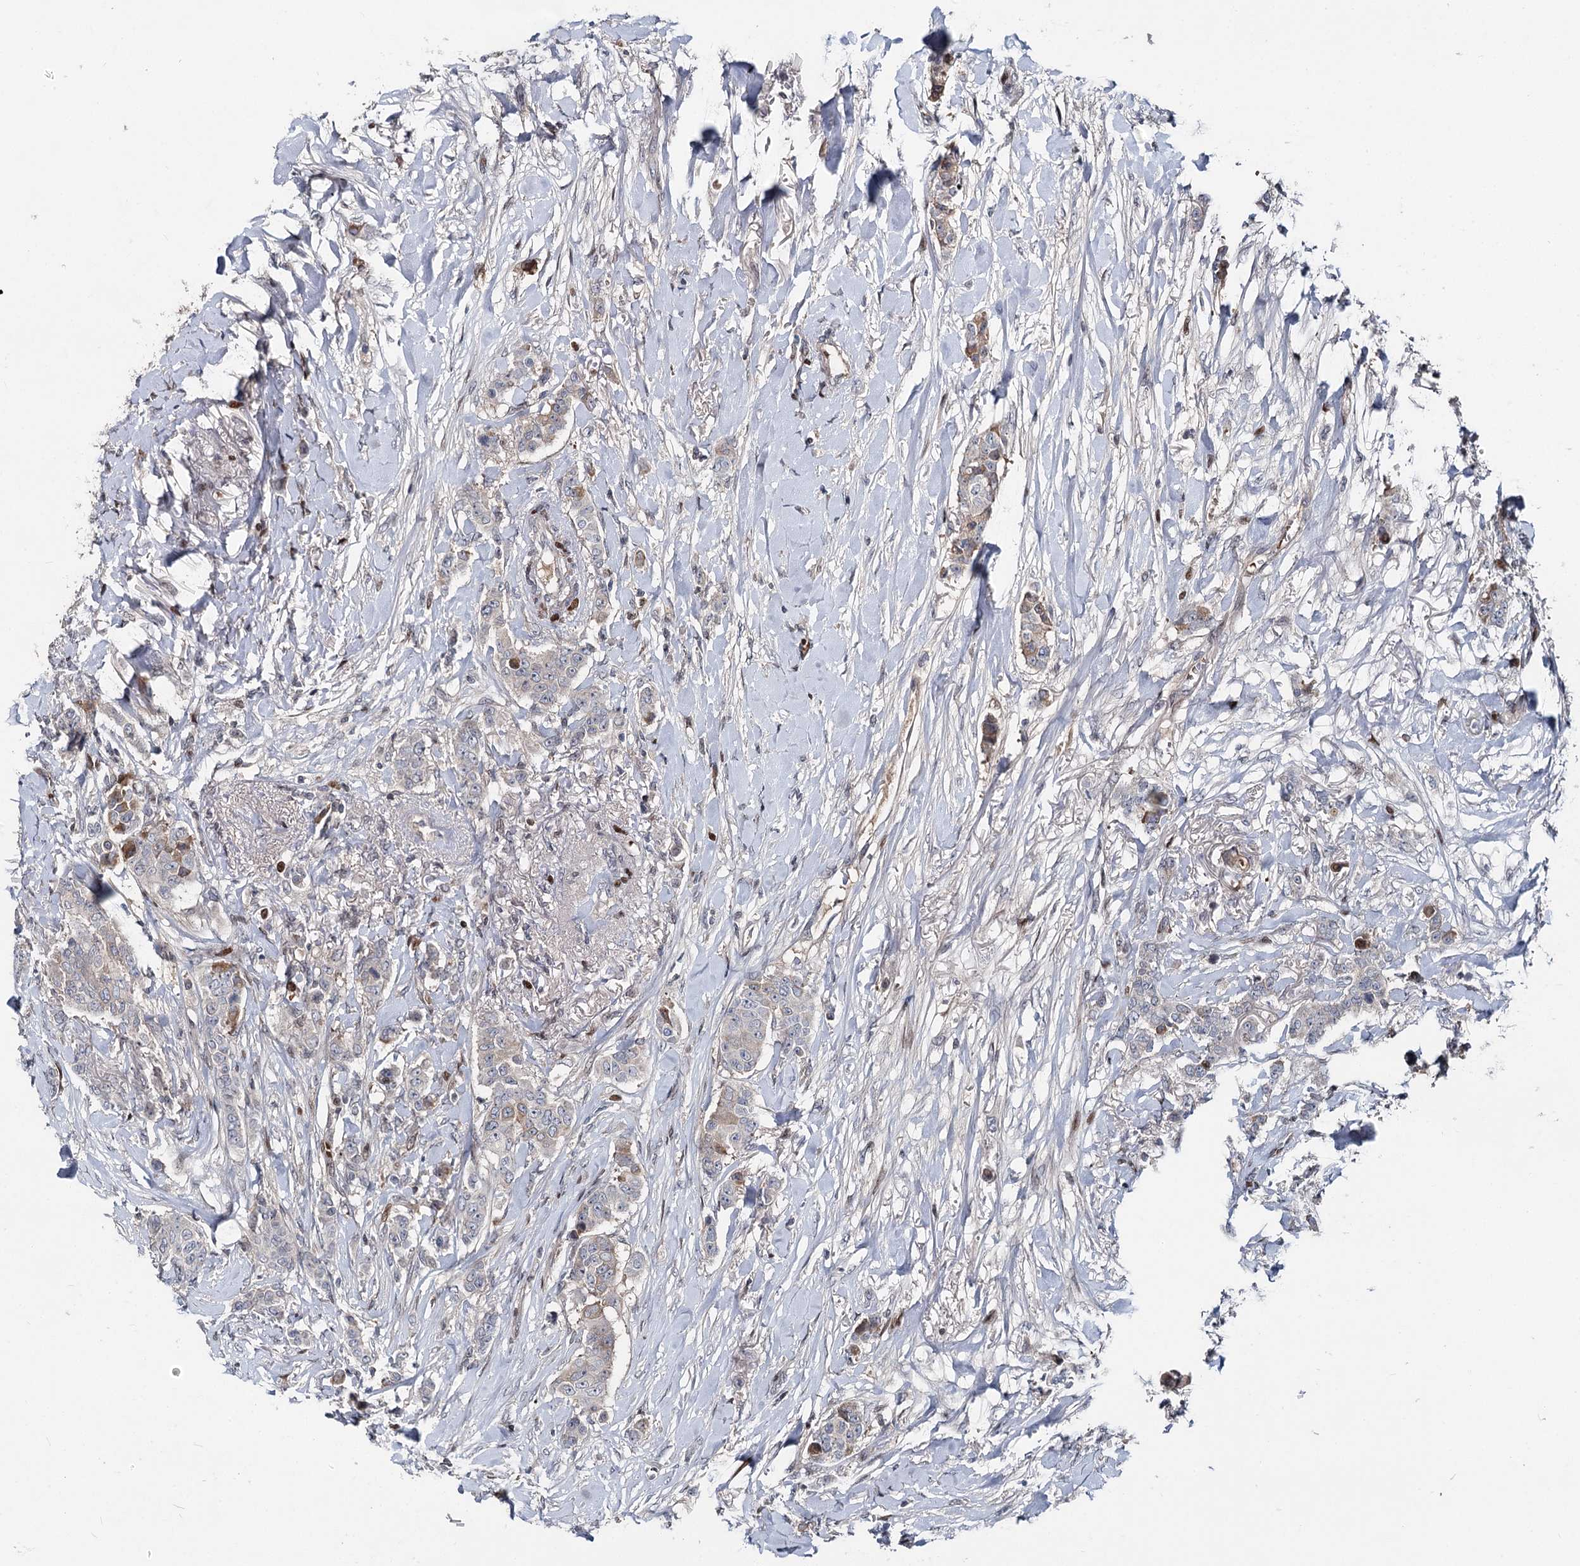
{"staining": {"intensity": "moderate", "quantity": "<25%", "location": "cytoplasmic/membranous"}, "tissue": "breast cancer", "cell_type": "Tumor cells", "image_type": "cancer", "snomed": [{"axis": "morphology", "description": "Duct carcinoma"}, {"axis": "topography", "description": "Breast"}], "caption": "Human breast cancer (infiltrating ductal carcinoma) stained with a protein marker exhibits moderate staining in tumor cells.", "gene": "ITFG2", "patient": {"sex": "female", "age": 40}}